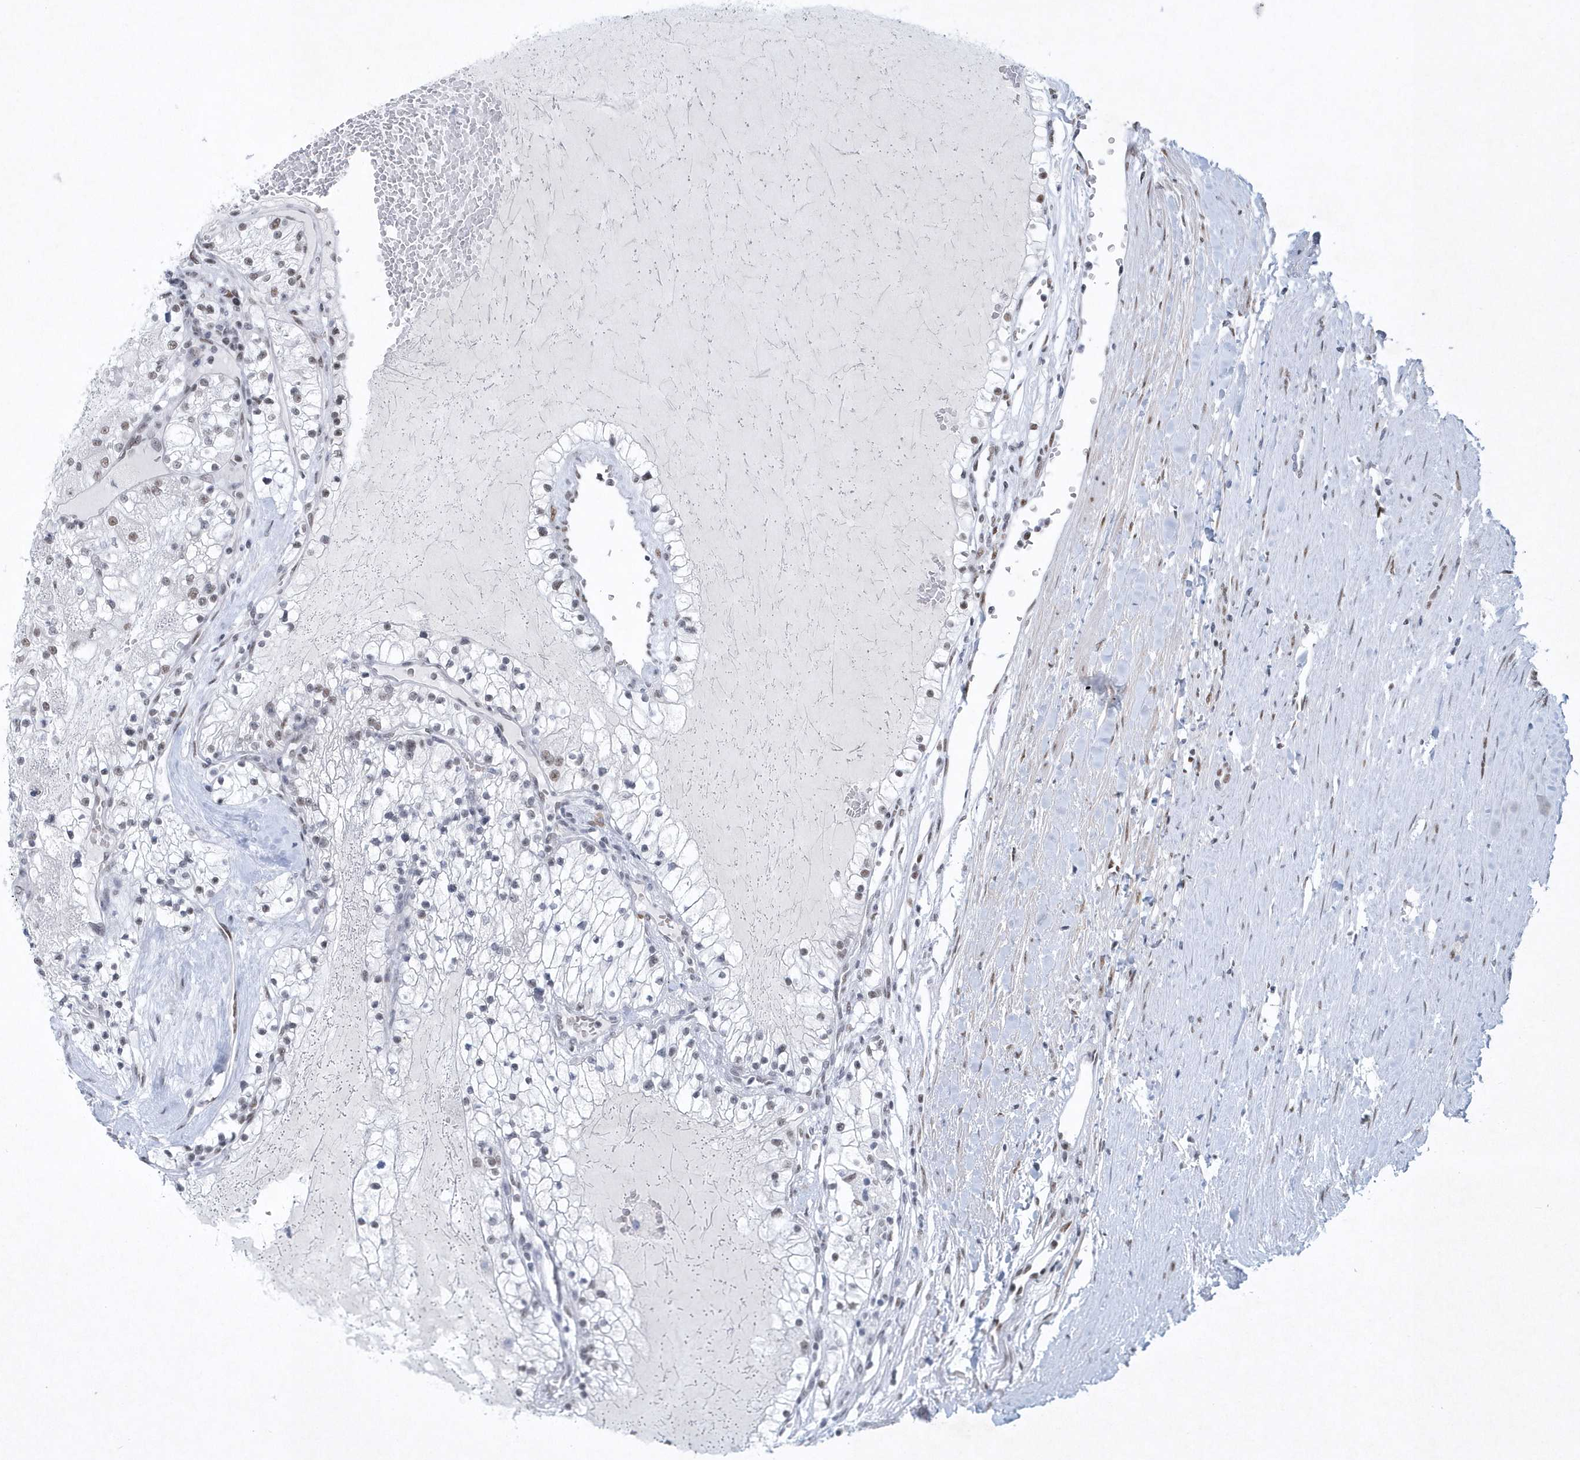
{"staining": {"intensity": "weak", "quantity": "25%-75%", "location": "nuclear"}, "tissue": "renal cancer", "cell_type": "Tumor cells", "image_type": "cancer", "snomed": [{"axis": "morphology", "description": "Normal tissue, NOS"}, {"axis": "morphology", "description": "Adenocarcinoma, NOS"}, {"axis": "topography", "description": "Kidney"}], "caption": "Brown immunohistochemical staining in renal cancer (adenocarcinoma) shows weak nuclear expression in approximately 25%-75% of tumor cells.", "gene": "DCLRE1A", "patient": {"sex": "male", "age": 68}}